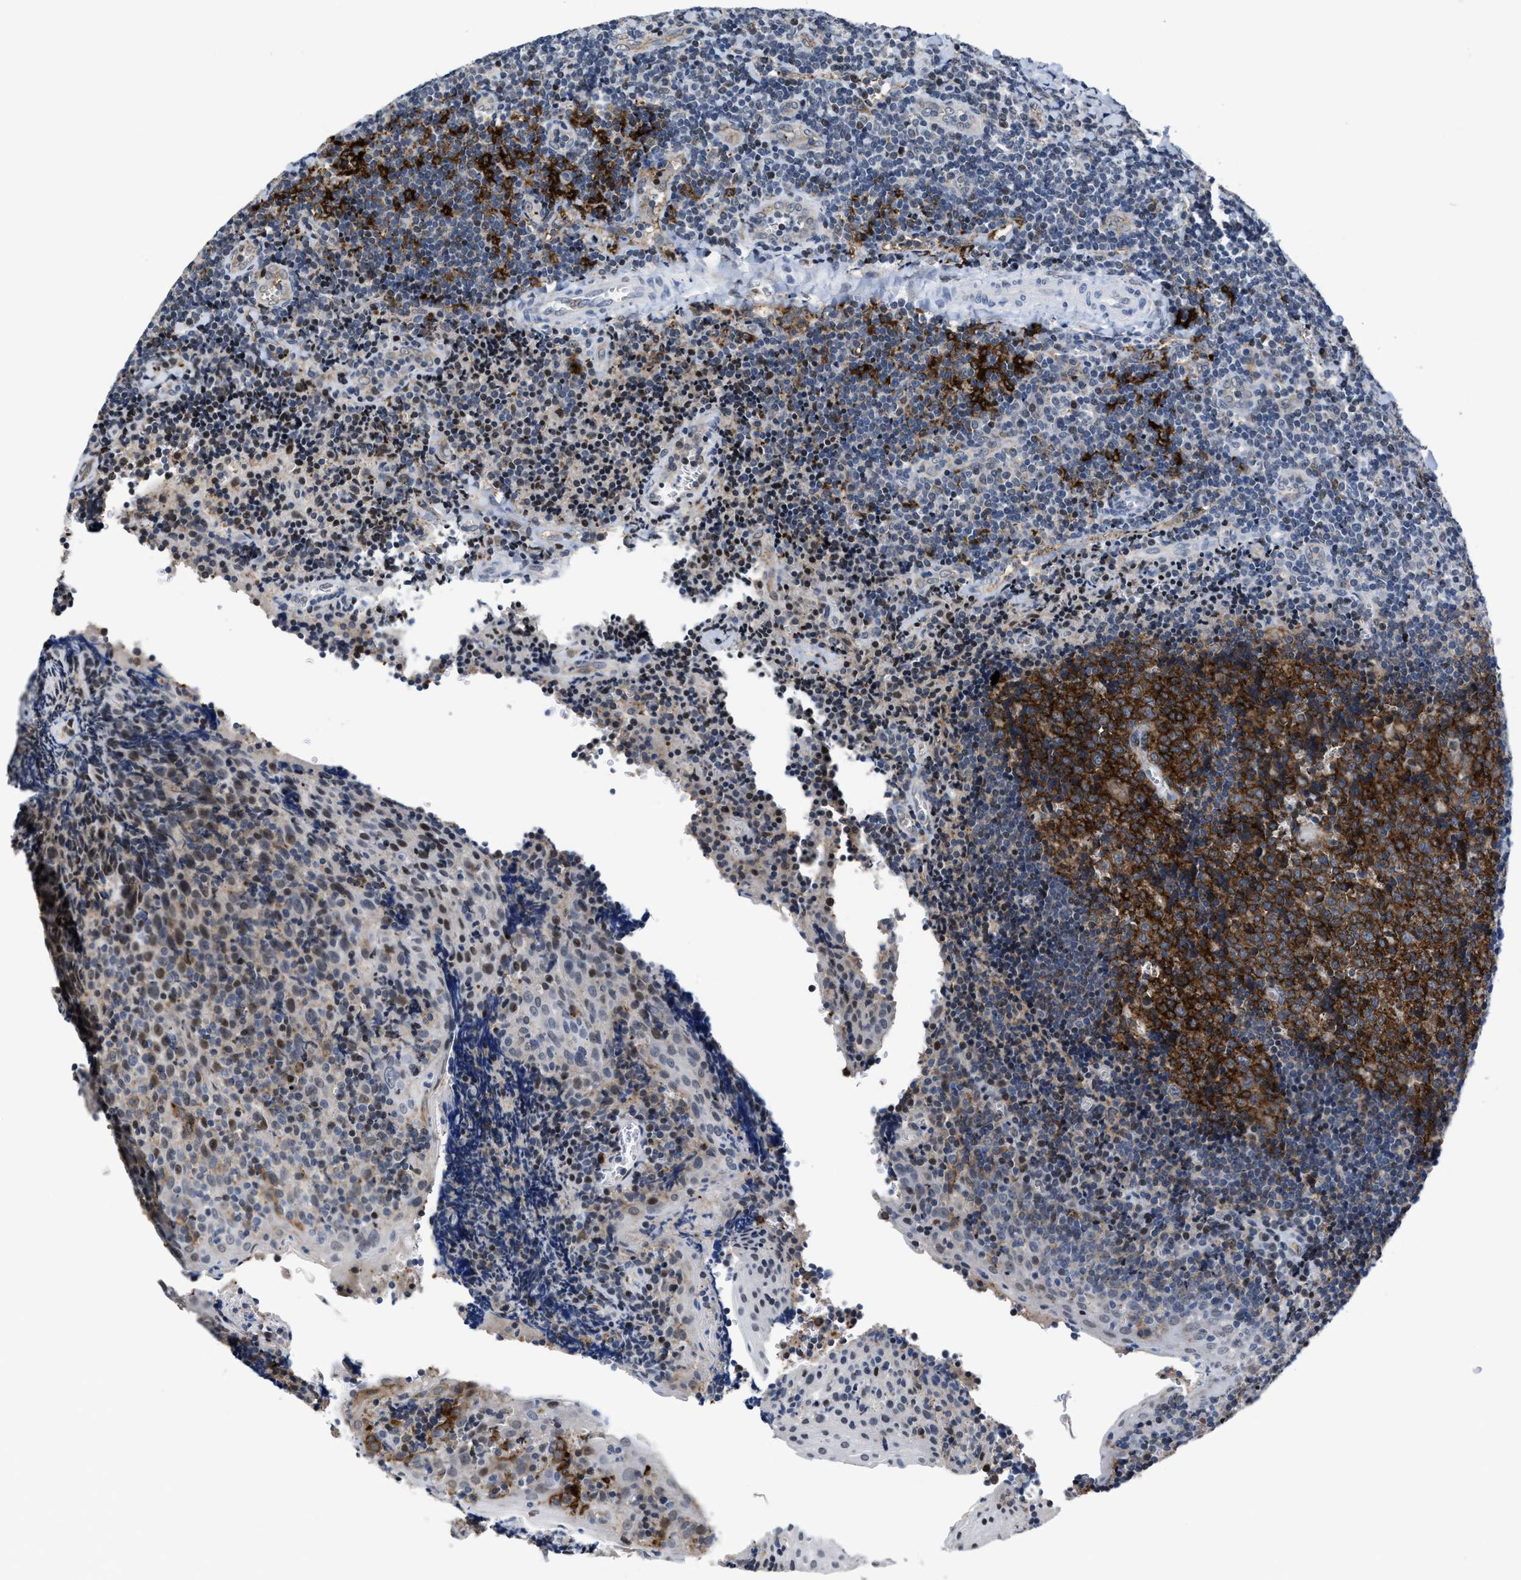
{"staining": {"intensity": "strong", "quantity": ">75%", "location": "cytoplasmic/membranous"}, "tissue": "tonsil", "cell_type": "Germinal center cells", "image_type": "normal", "snomed": [{"axis": "morphology", "description": "Normal tissue, NOS"}, {"axis": "morphology", "description": "Inflammation, NOS"}, {"axis": "topography", "description": "Tonsil"}], "caption": "Brown immunohistochemical staining in unremarkable tonsil shows strong cytoplasmic/membranous expression in approximately >75% of germinal center cells. Using DAB (3,3'-diaminobenzidine) (brown) and hematoxylin (blue) stains, captured at high magnification using brightfield microscopy.", "gene": "MARCKSL1", "patient": {"sex": "female", "age": 31}}